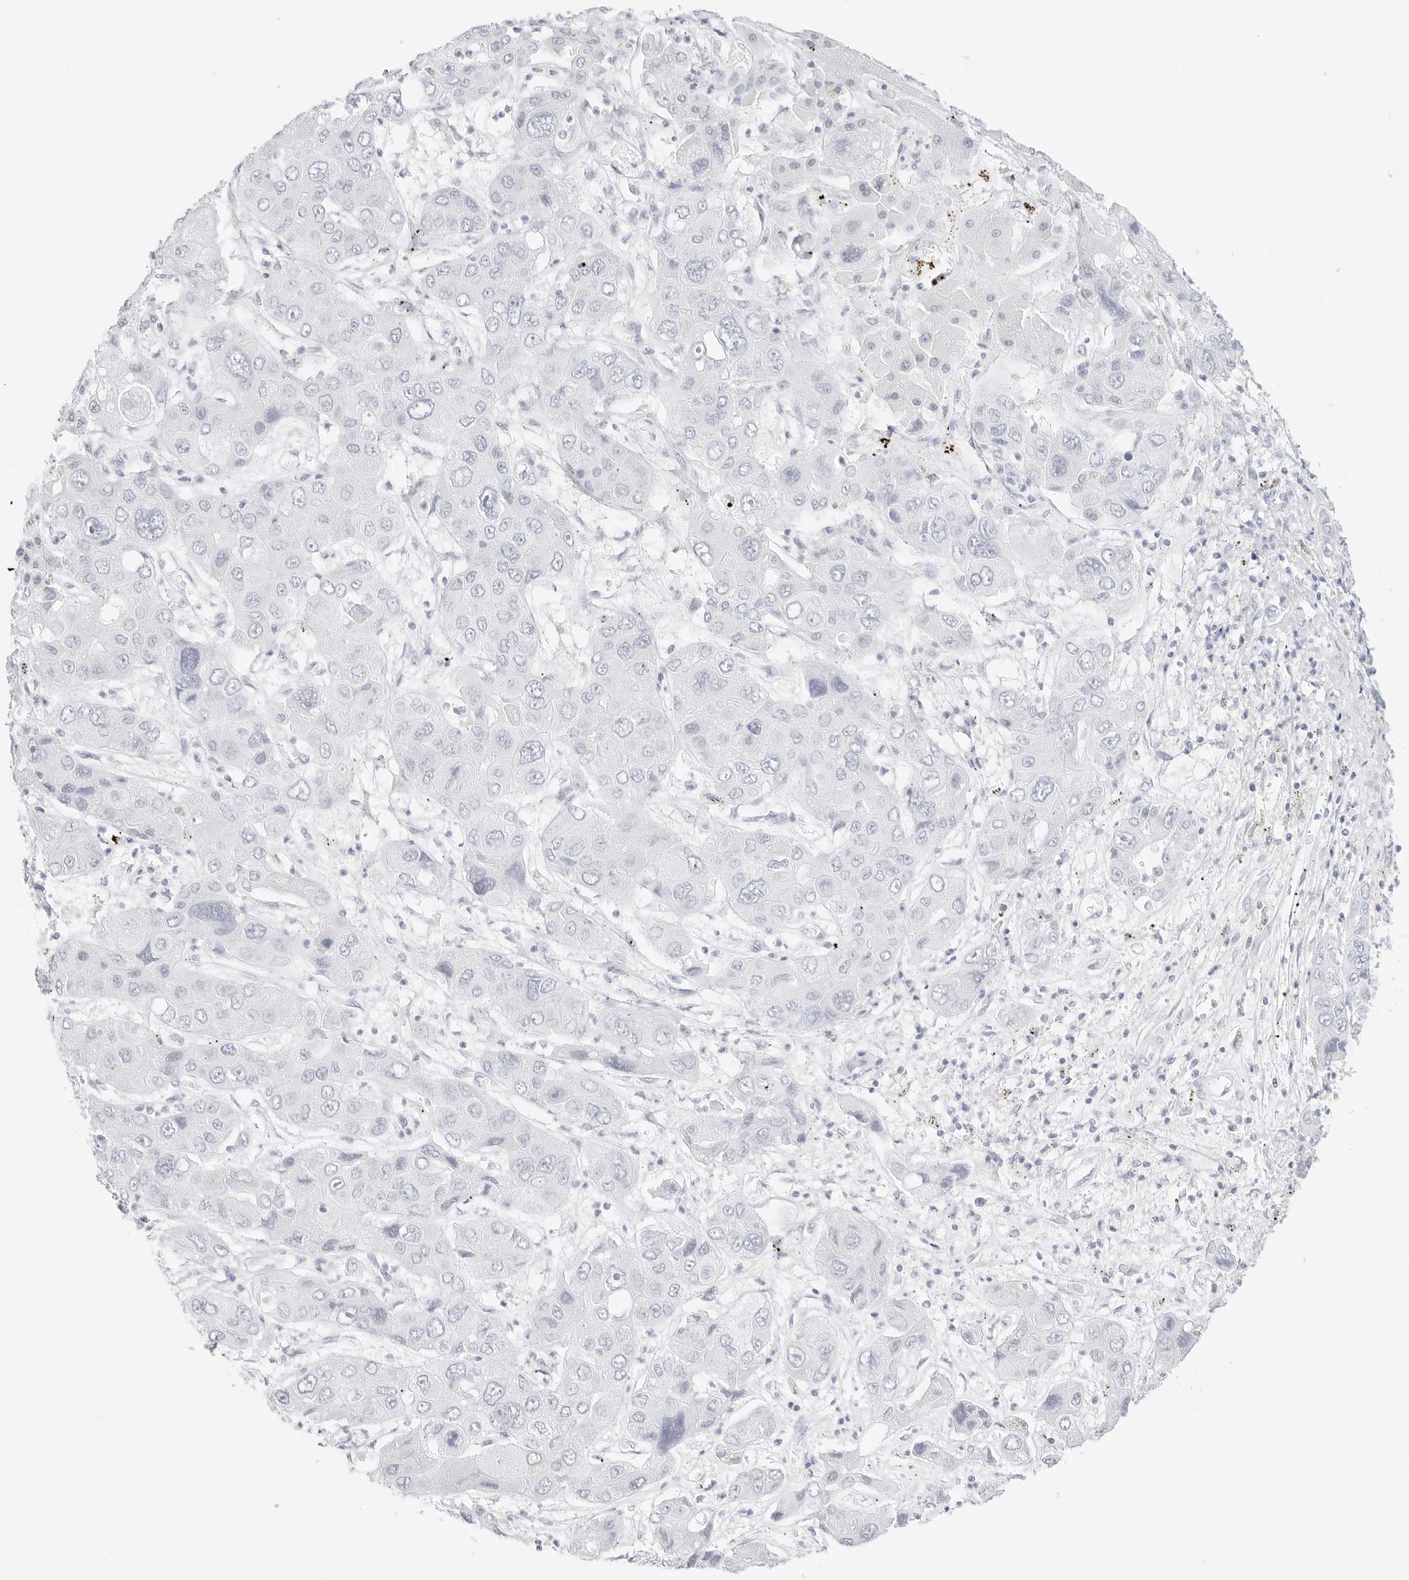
{"staining": {"intensity": "negative", "quantity": "none", "location": "none"}, "tissue": "liver cancer", "cell_type": "Tumor cells", "image_type": "cancer", "snomed": [{"axis": "morphology", "description": "Cholangiocarcinoma"}, {"axis": "topography", "description": "Liver"}], "caption": "Protein analysis of cholangiocarcinoma (liver) exhibits no significant positivity in tumor cells.", "gene": "TFF2", "patient": {"sex": "male", "age": 67}}